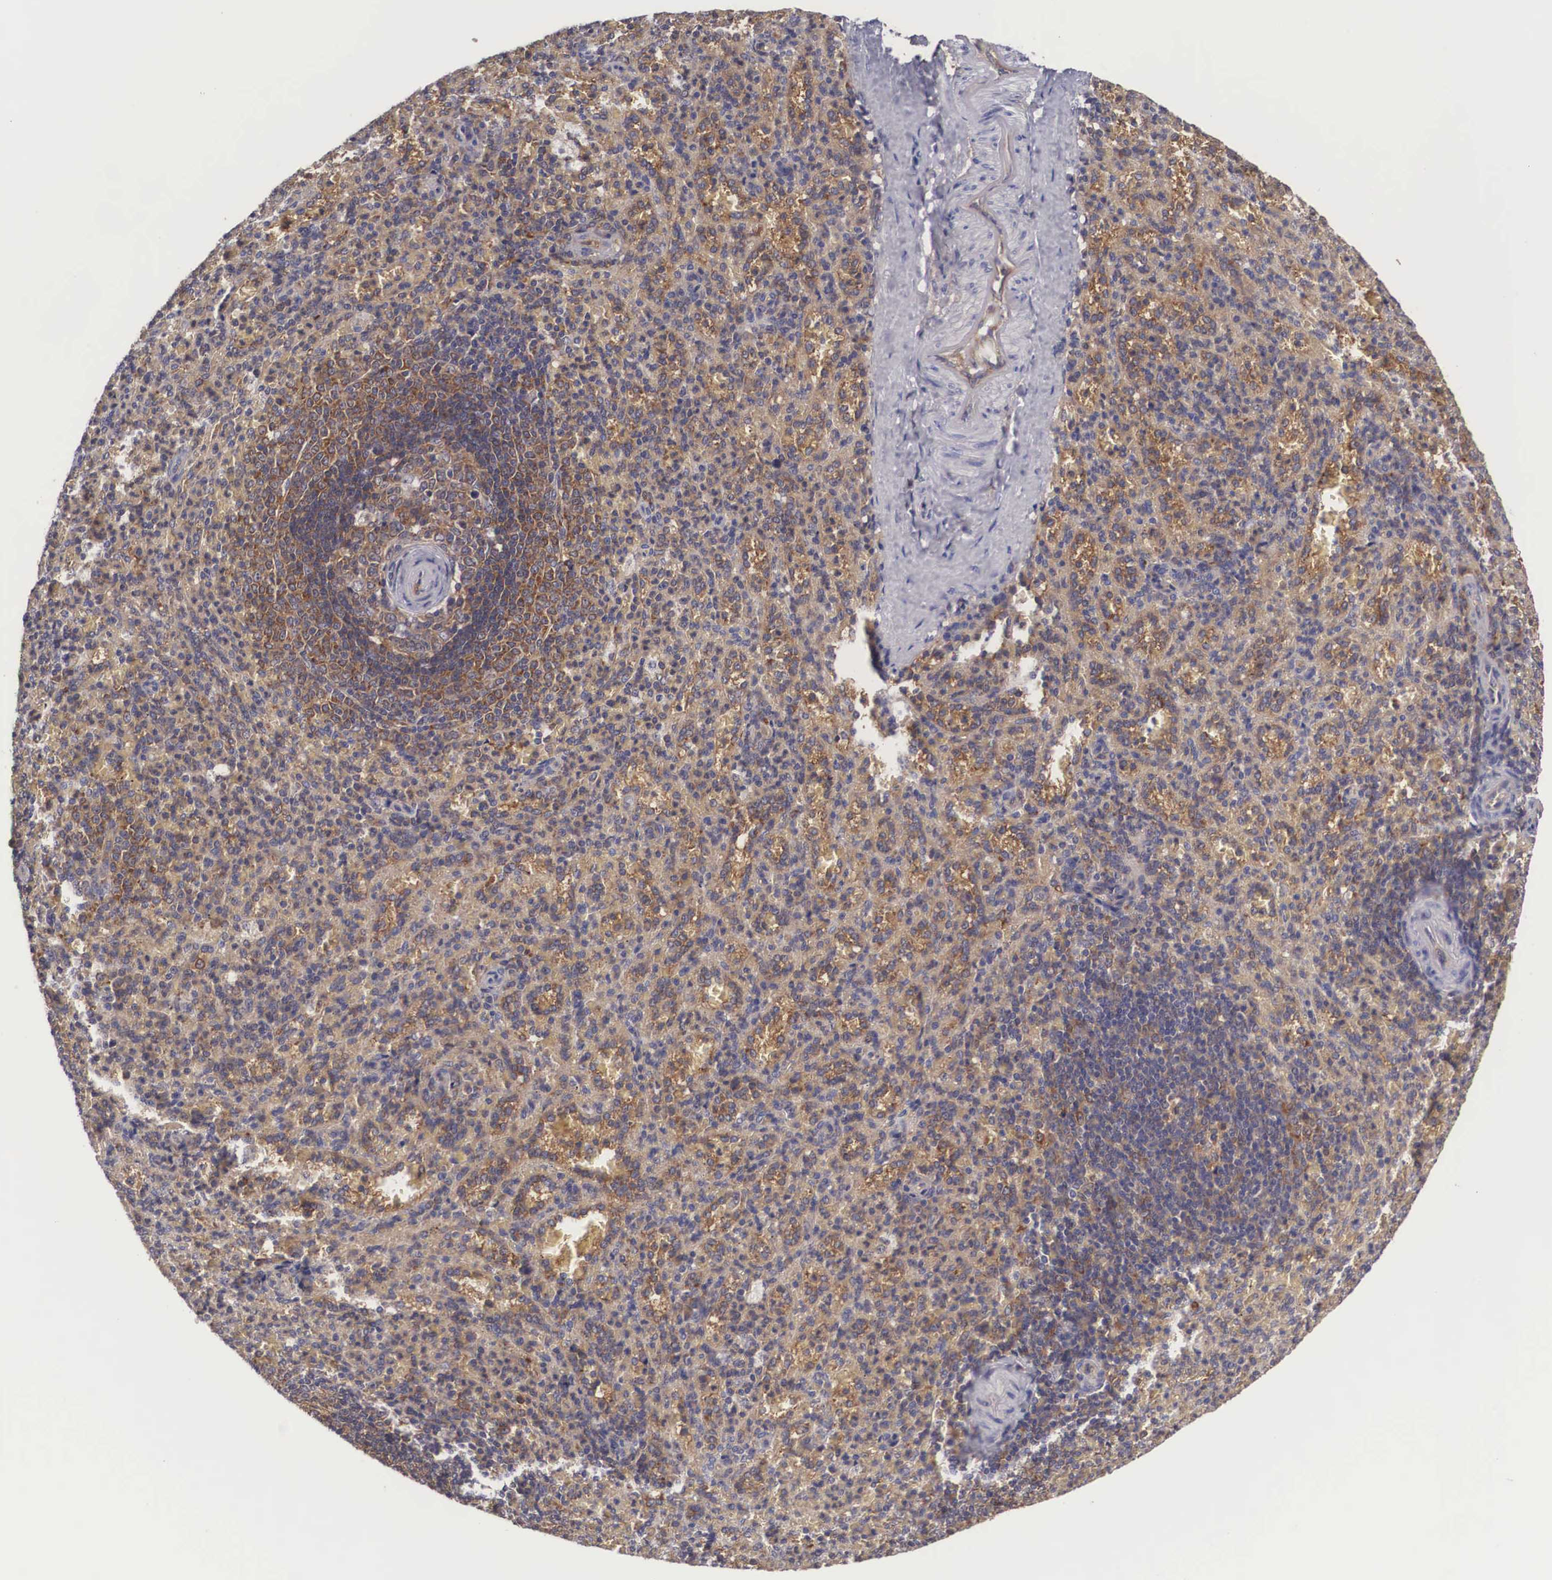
{"staining": {"intensity": "moderate", "quantity": ">75%", "location": "cytoplasmic/membranous"}, "tissue": "spleen", "cell_type": "Cells in red pulp", "image_type": "normal", "snomed": [{"axis": "morphology", "description": "Normal tissue, NOS"}, {"axis": "topography", "description": "Spleen"}], "caption": "About >75% of cells in red pulp in normal human spleen show moderate cytoplasmic/membranous protein expression as visualized by brown immunohistochemical staining.", "gene": "GRIPAP1", "patient": {"sex": "female", "age": 21}}